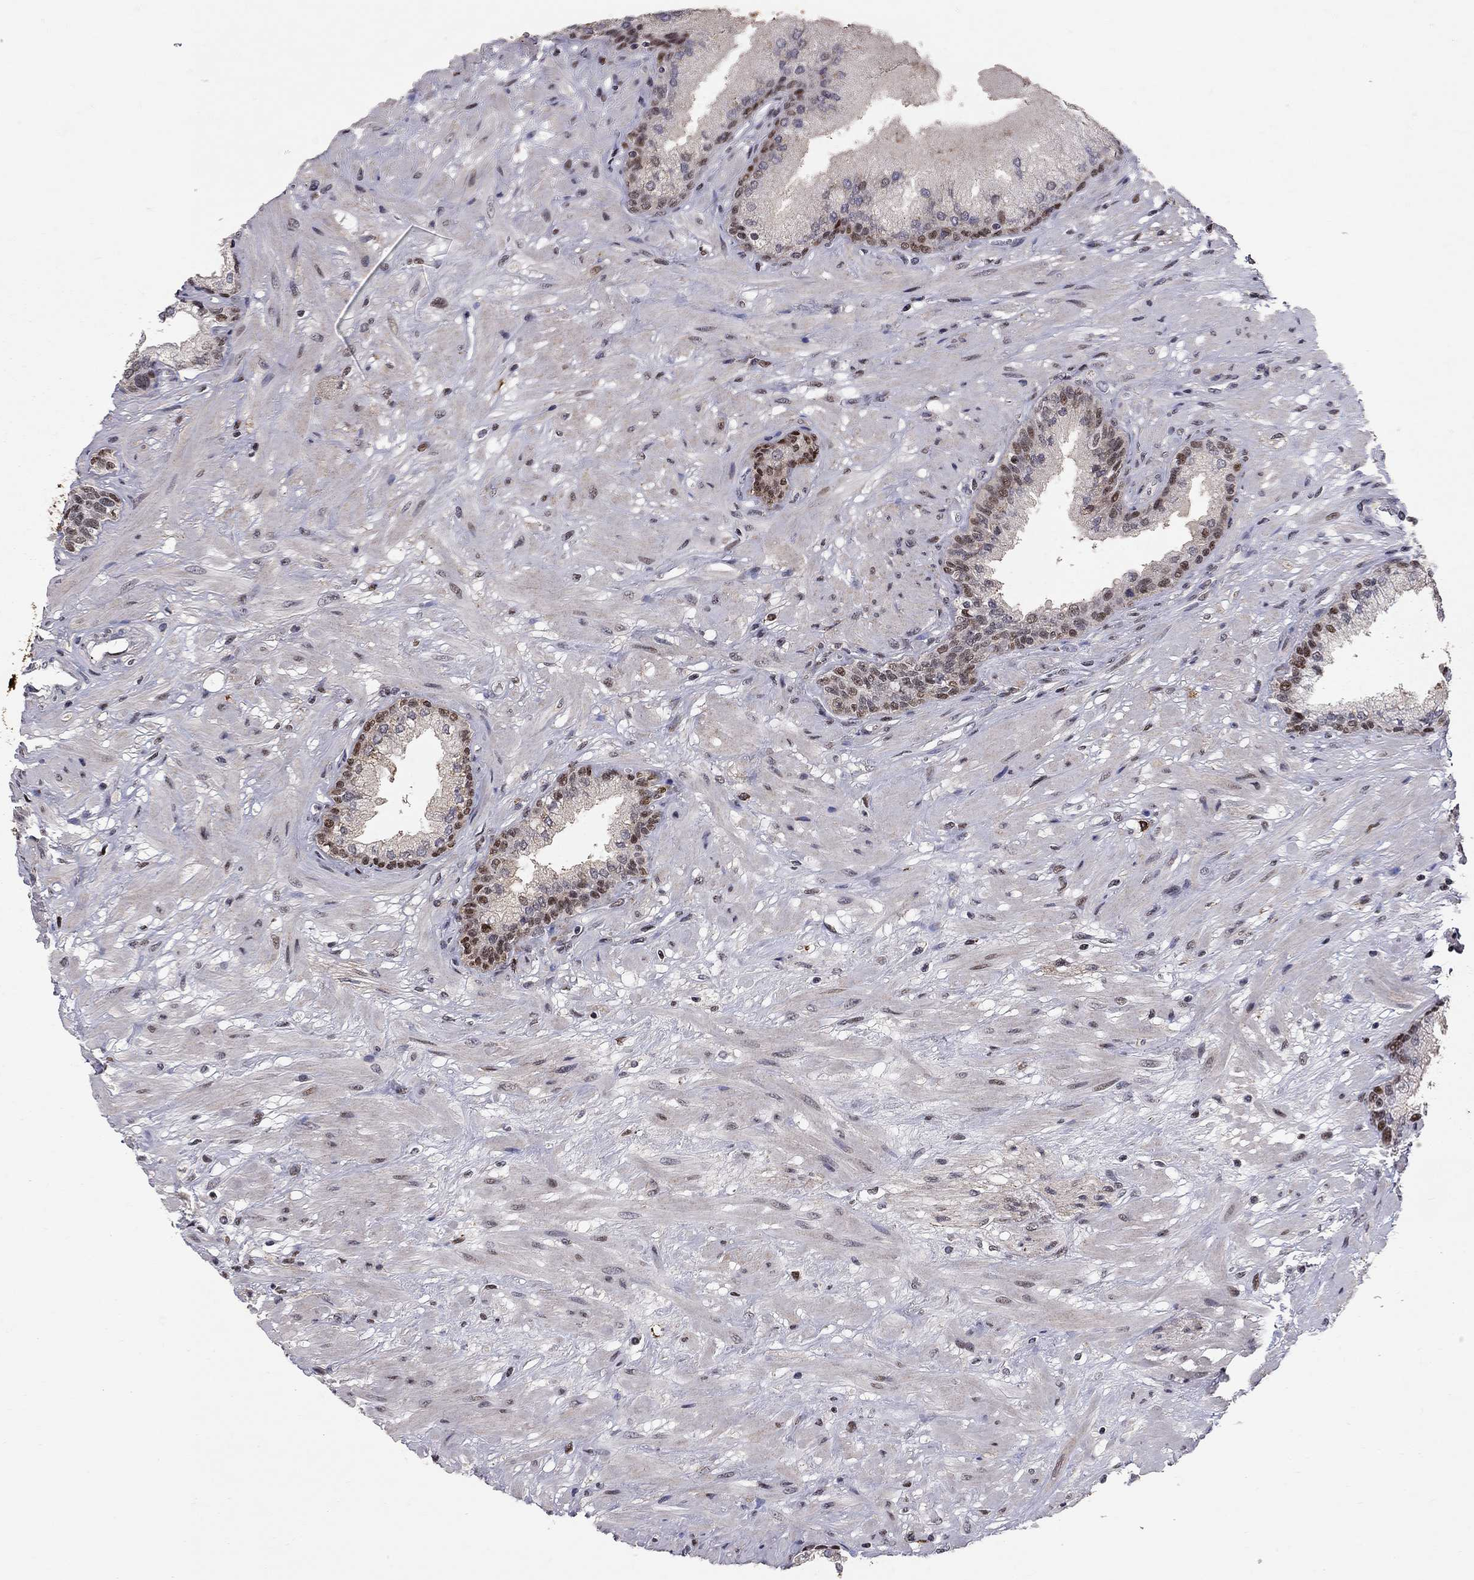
{"staining": {"intensity": "moderate", "quantity": "25%-75%", "location": "nuclear"}, "tissue": "prostate", "cell_type": "Glandular cells", "image_type": "normal", "snomed": [{"axis": "morphology", "description": "Normal tissue, NOS"}, {"axis": "topography", "description": "Prostate"}], "caption": "High-power microscopy captured an IHC photomicrograph of normal prostate, revealing moderate nuclear staining in approximately 25%-75% of glandular cells.", "gene": "HDAC3", "patient": {"sex": "male", "age": 63}}